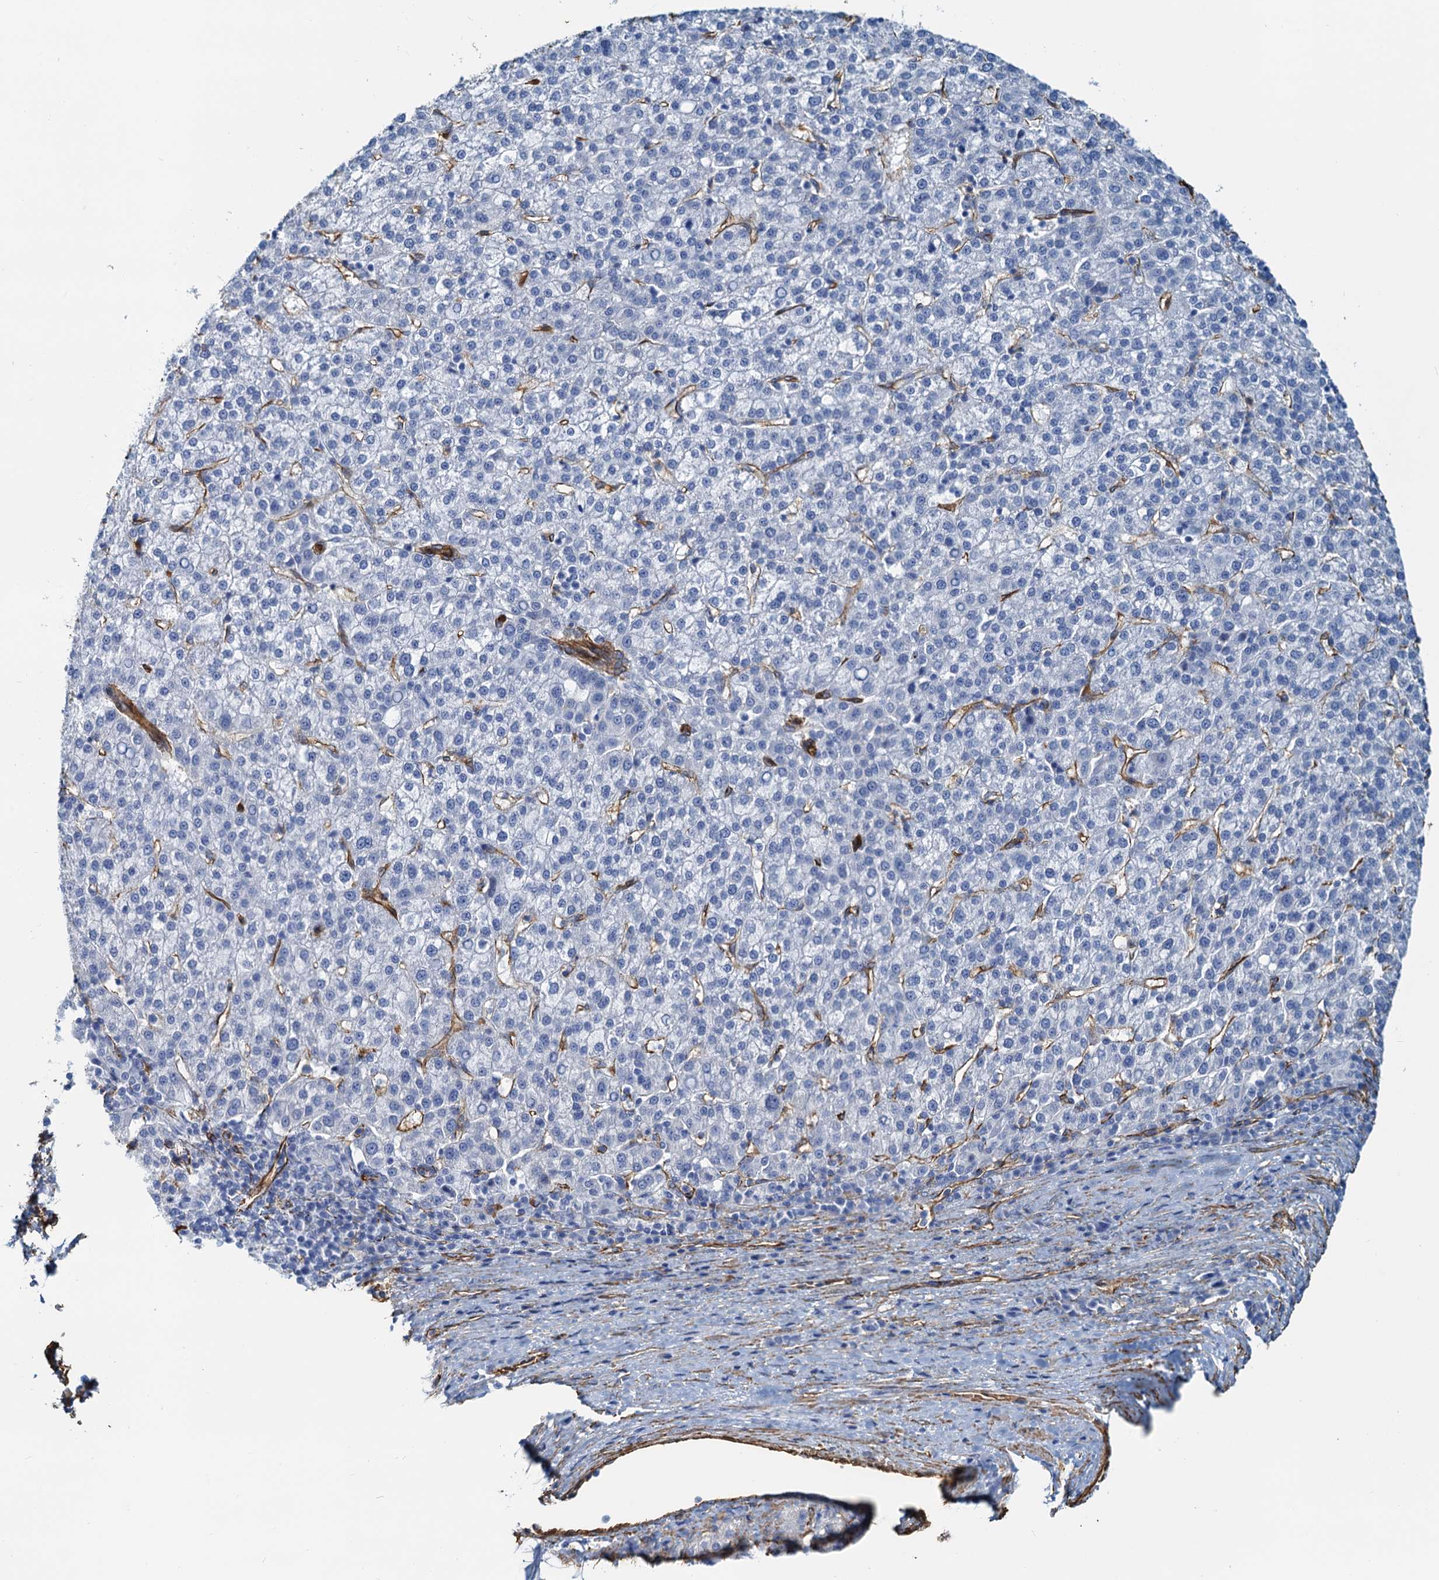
{"staining": {"intensity": "negative", "quantity": "none", "location": "none"}, "tissue": "liver cancer", "cell_type": "Tumor cells", "image_type": "cancer", "snomed": [{"axis": "morphology", "description": "Carcinoma, Hepatocellular, NOS"}, {"axis": "topography", "description": "Liver"}], "caption": "DAB (3,3'-diaminobenzidine) immunohistochemical staining of human hepatocellular carcinoma (liver) reveals no significant expression in tumor cells. (Brightfield microscopy of DAB immunohistochemistry at high magnification).", "gene": "DGKG", "patient": {"sex": "female", "age": 58}}